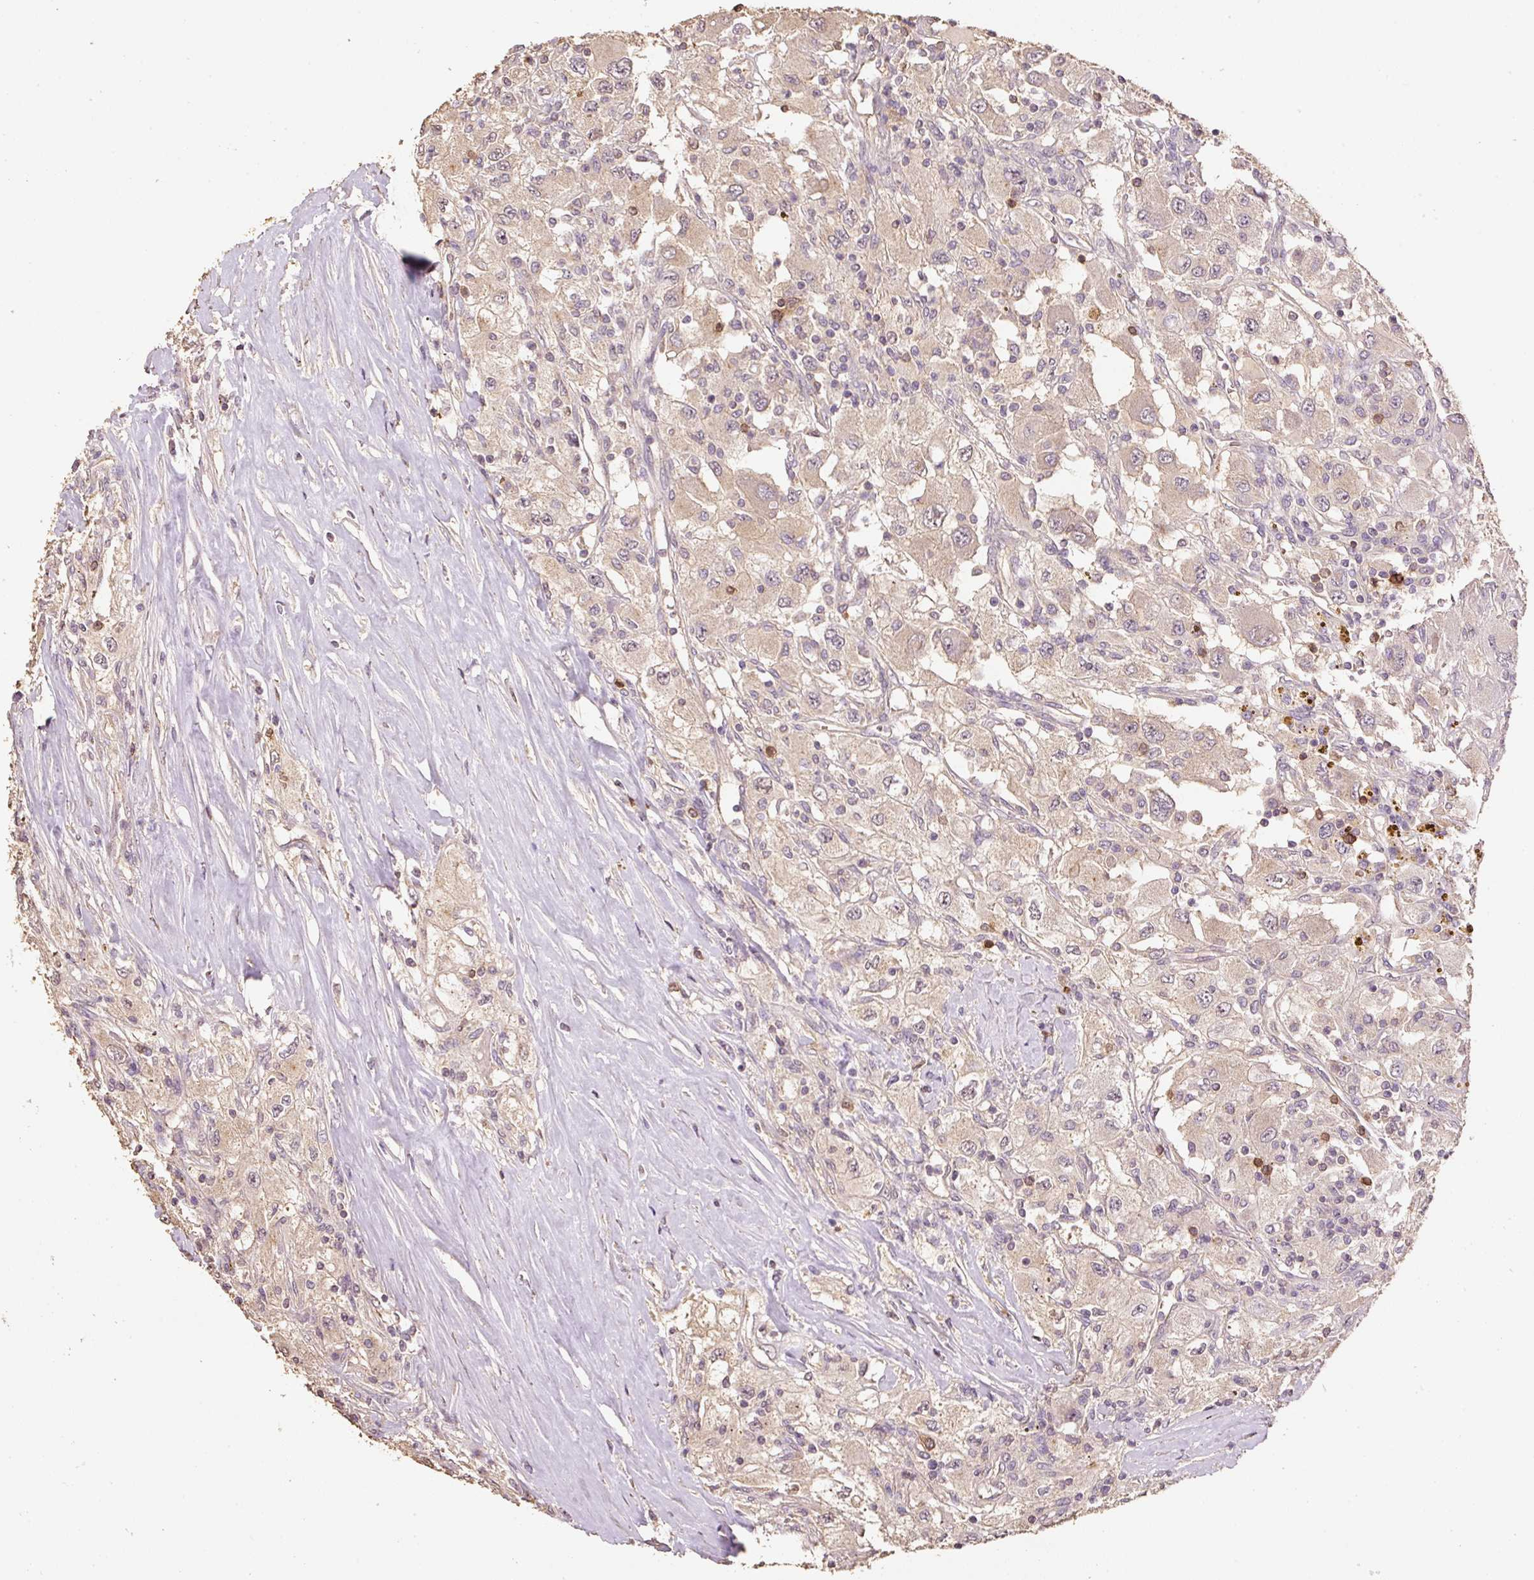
{"staining": {"intensity": "weak", "quantity": ">75%", "location": "cytoplasmic/membranous"}, "tissue": "renal cancer", "cell_type": "Tumor cells", "image_type": "cancer", "snomed": [{"axis": "morphology", "description": "Adenocarcinoma, NOS"}, {"axis": "topography", "description": "Kidney"}], "caption": "Adenocarcinoma (renal) stained with a protein marker shows weak staining in tumor cells.", "gene": "HERC2", "patient": {"sex": "female", "age": 67}}